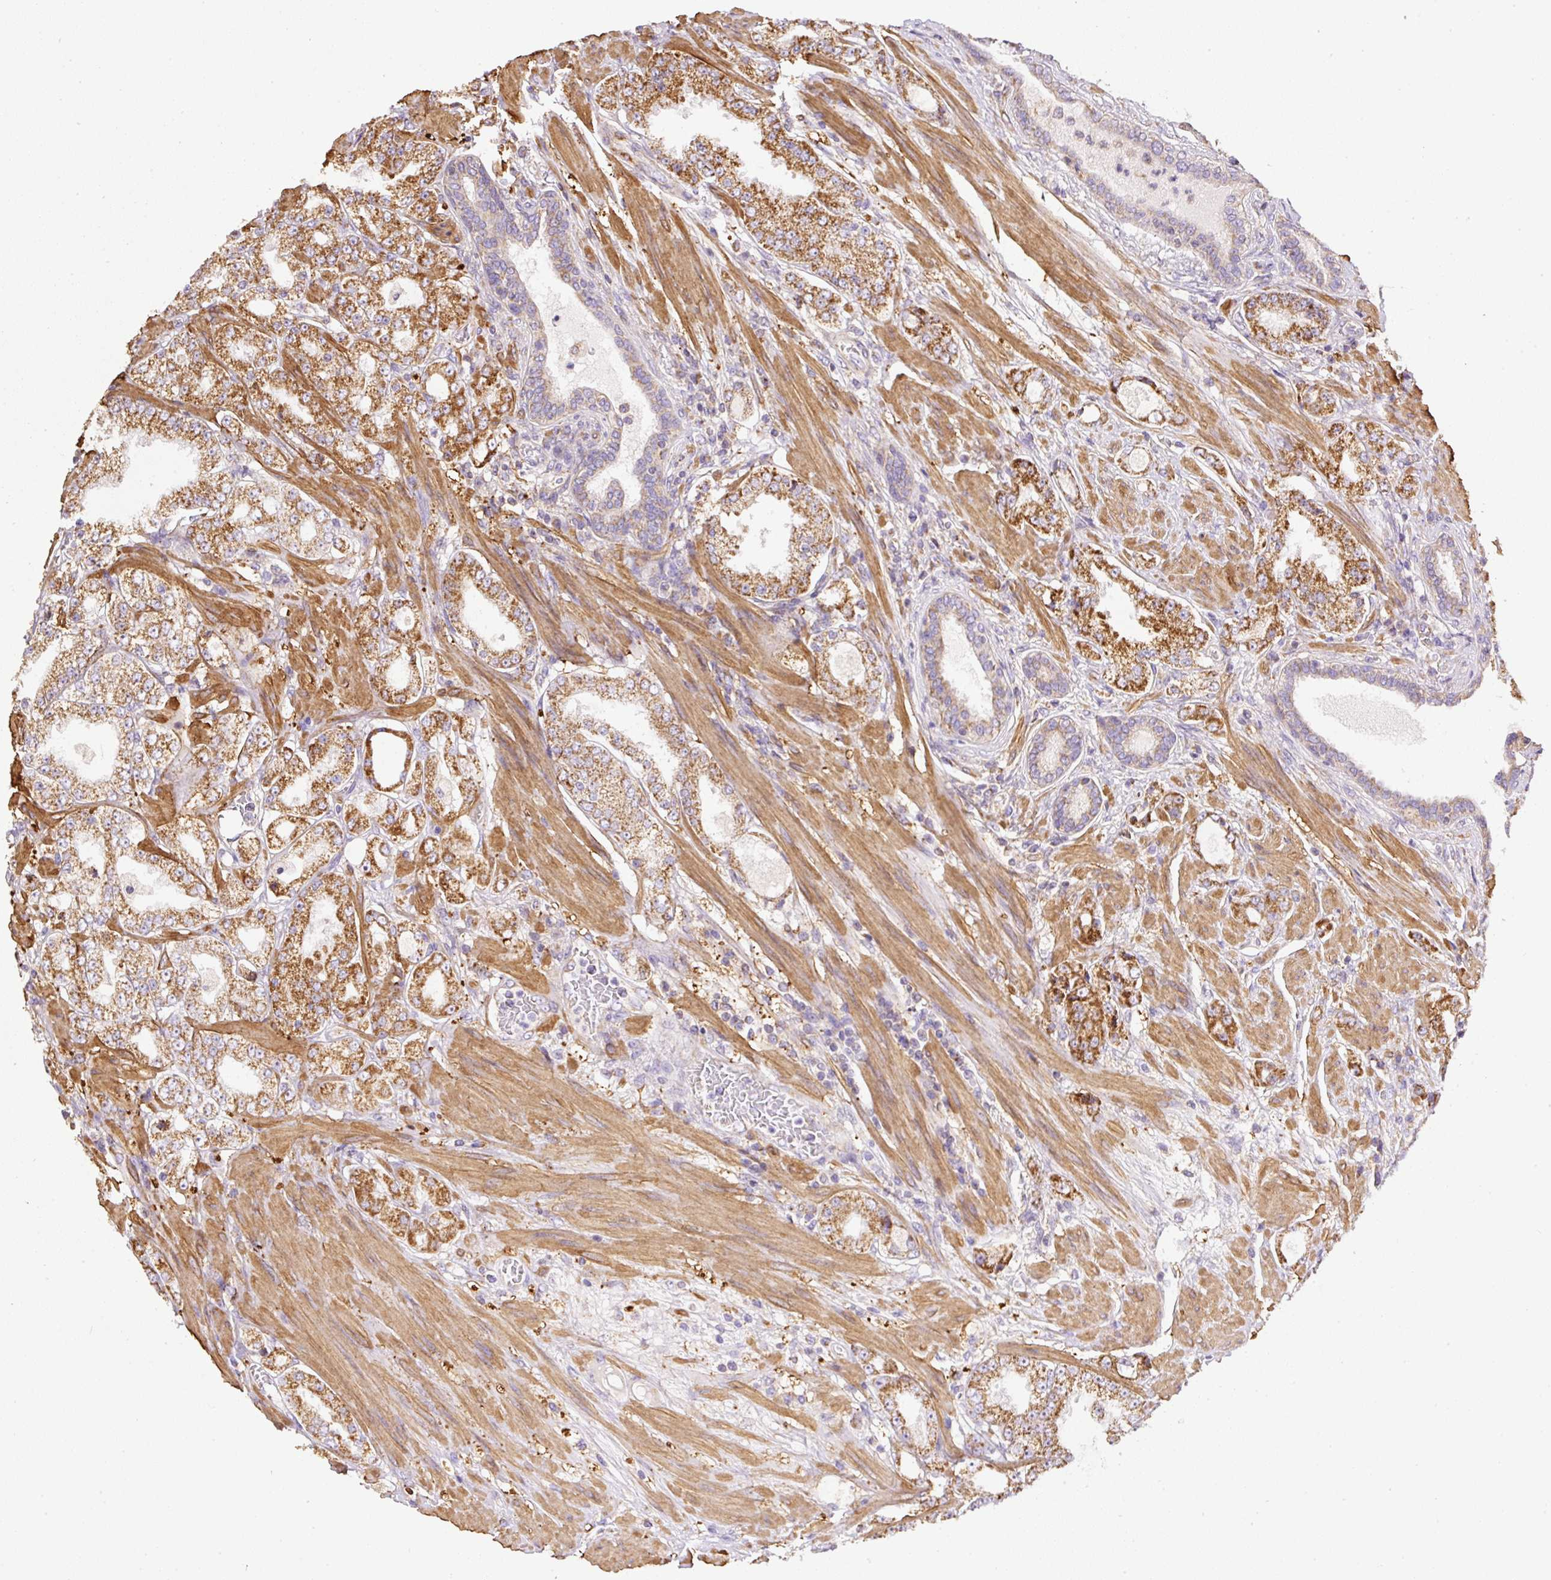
{"staining": {"intensity": "strong", "quantity": "25%-75%", "location": "cytoplasmic/membranous"}, "tissue": "prostate cancer", "cell_type": "Tumor cells", "image_type": "cancer", "snomed": [{"axis": "morphology", "description": "Adenocarcinoma, High grade"}, {"axis": "topography", "description": "Prostate"}], "caption": "Immunohistochemistry (DAB) staining of human high-grade adenocarcinoma (prostate) displays strong cytoplasmic/membranous protein staining in about 25%-75% of tumor cells.", "gene": "NDUFAF2", "patient": {"sex": "male", "age": 68}}